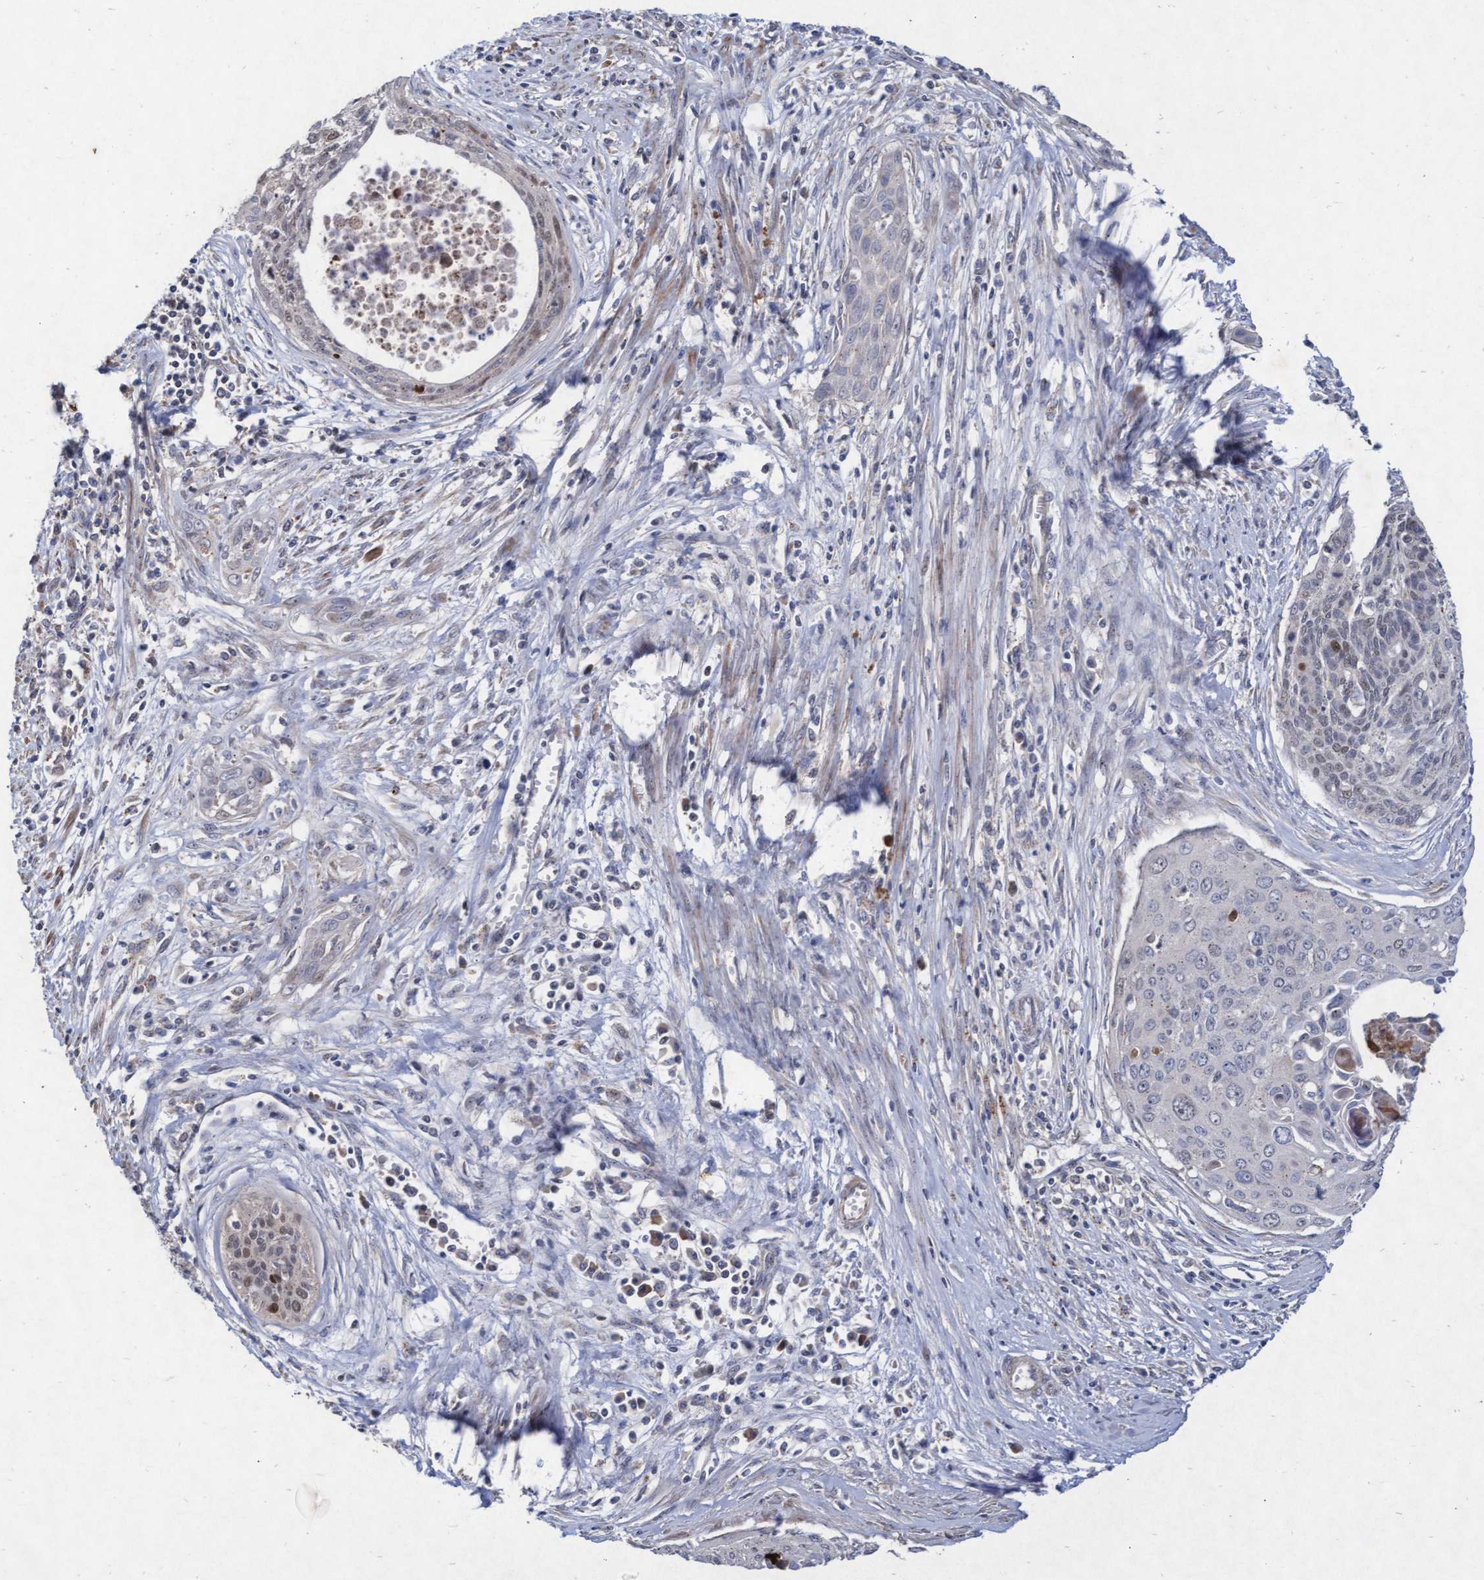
{"staining": {"intensity": "moderate", "quantity": "<25%", "location": "nuclear"}, "tissue": "cervical cancer", "cell_type": "Tumor cells", "image_type": "cancer", "snomed": [{"axis": "morphology", "description": "Squamous cell carcinoma, NOS"}, {"axis": "topography", "description": "Cervix"}], "caption": "Tumor cells demonstrate low levels of moderate nuclear positivity in approximately <25% of cells in human squamous cell carcinoma (cervical). (DAB (3,3'-diaminobenzidine) IHC, brown staining for protein, blue staining for nuclei).", "gene": "ABCF2", "patient": {"sex": "female", "age": 55}}